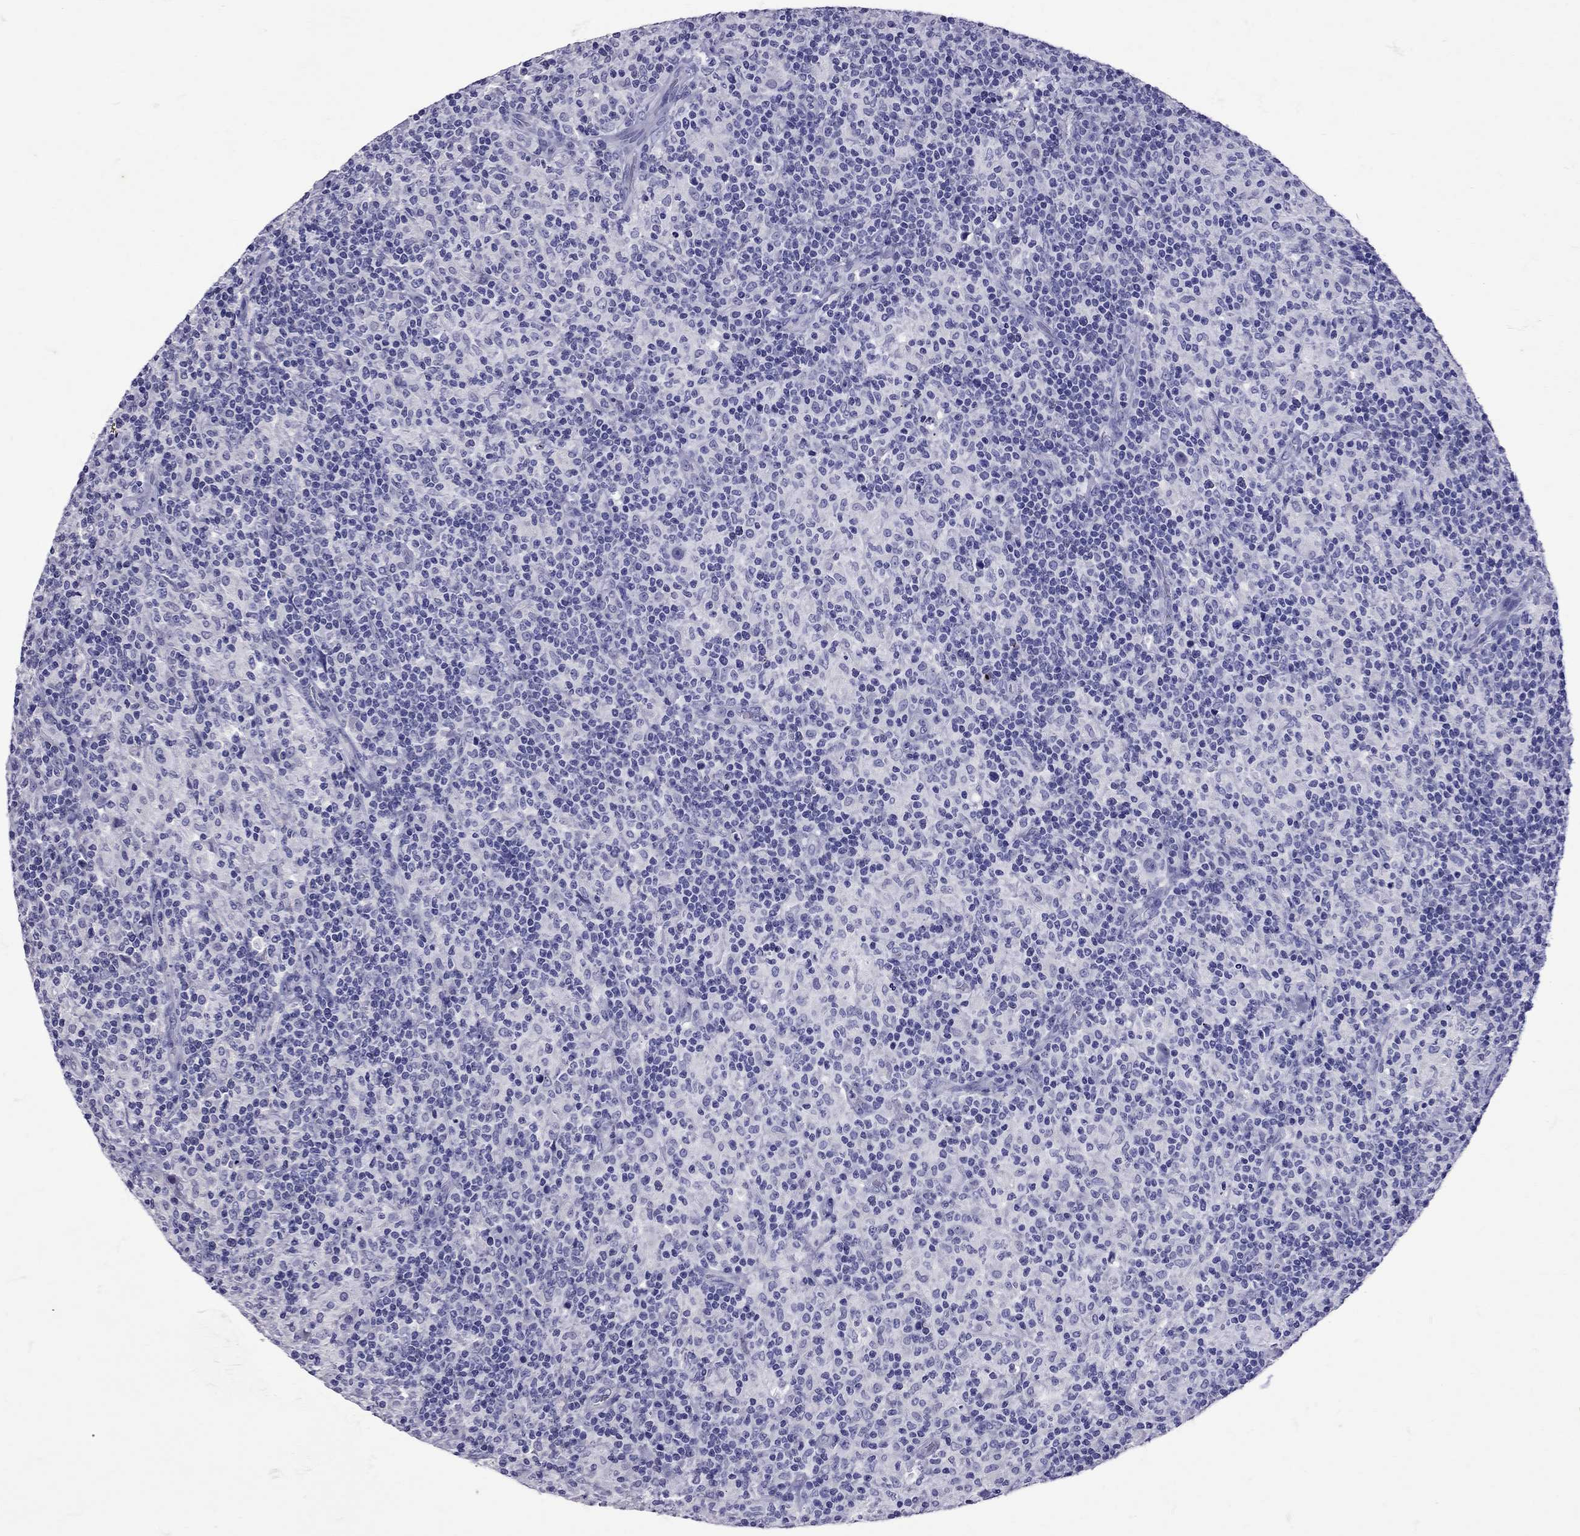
{"staining": {"intensity": "negative", "quantity": "none", "location": "none"}, "tissue": "lymphoma", "cell_type": "Tumor cells", "image_type": "cancer", "snomed": [{"axis": "morphology", "description": "Hodgkin's disease, NOS"}, {"axis": "topography", "description": "Lymph node"}], "caption": "This is an IHC image of human Hodgkin's disease. There is no staining in tumor cells.", "gene": "AVP", "patient": {"sex": "male", "age": 70}}